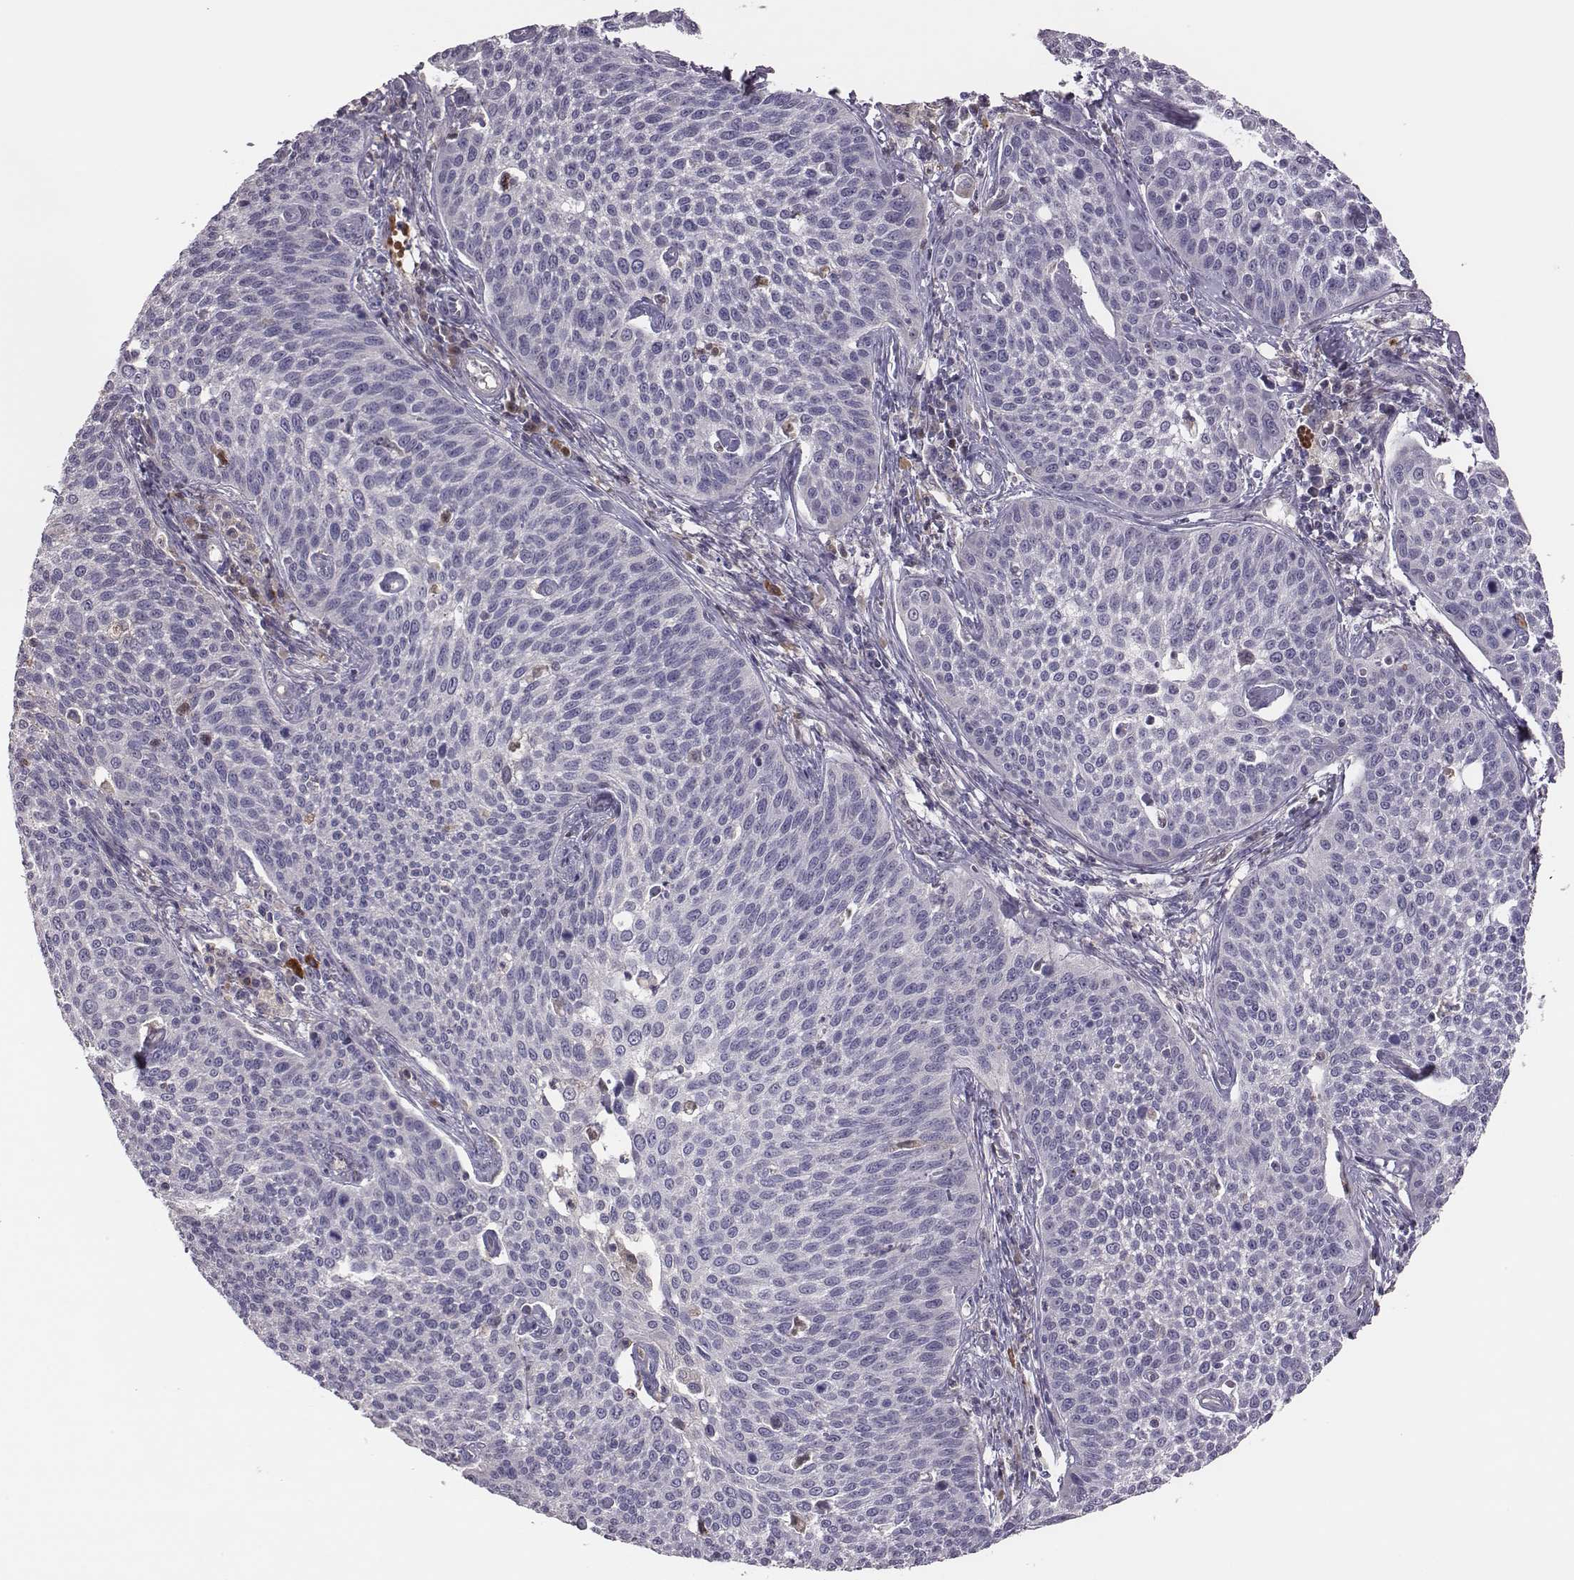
{"staining": {"intensity": "negative", "quantity": "none", "location": "none"}, "tissue": "cervical cancer", "cell_type": "Tumor cells", "image_type": "cancer", "snomed": [{"axis": "morphology", "description": "Squamous cell carcinoma, NOS"}, {"axis": "topography", "description": "Cervix"}], "caption": "This is an immunohistochemistry micrograph of cervical cancer. There is no staining in tumor cells.", "gene": "KMO", "patient": {"sex": "female", "age": 34}}